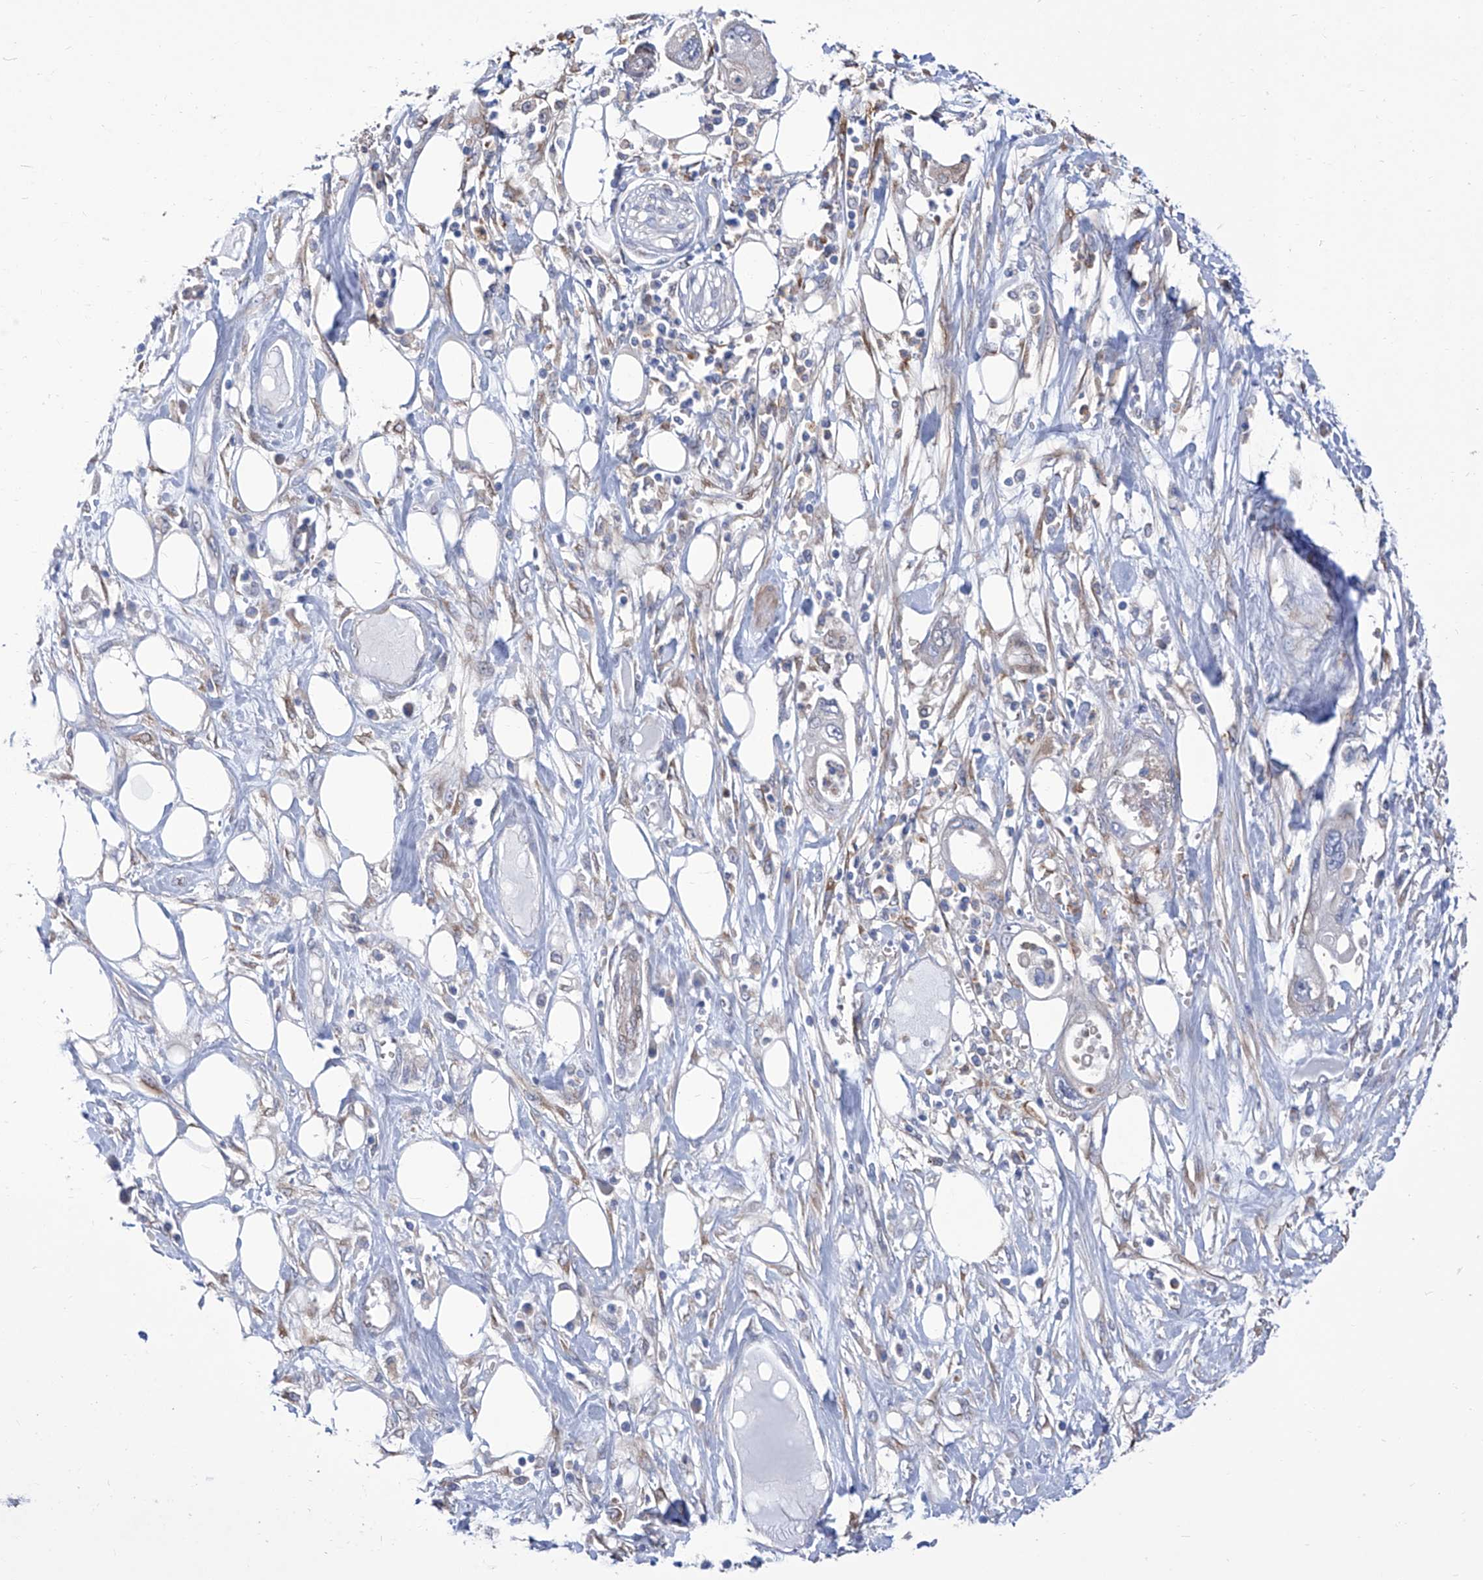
{"staining": {"intensity": "negative", "quantity": "none", "location": "none"}, "tissue": "pancreatic cancer", "cell_type": "Tumor cells", "image_type": "cancer", "snomed": [{"axis": "morphology", "description": "Adenocarcinoma, NOS"}, {"axis": "topography", "description": "Pancreas"}], "caption": "Immunohistochemical staining of human pancreatic cancer demonstrates no significant positivity in tumor cells.", "gene": "SMS", "patient": {"sex": "male", "age": 68}}